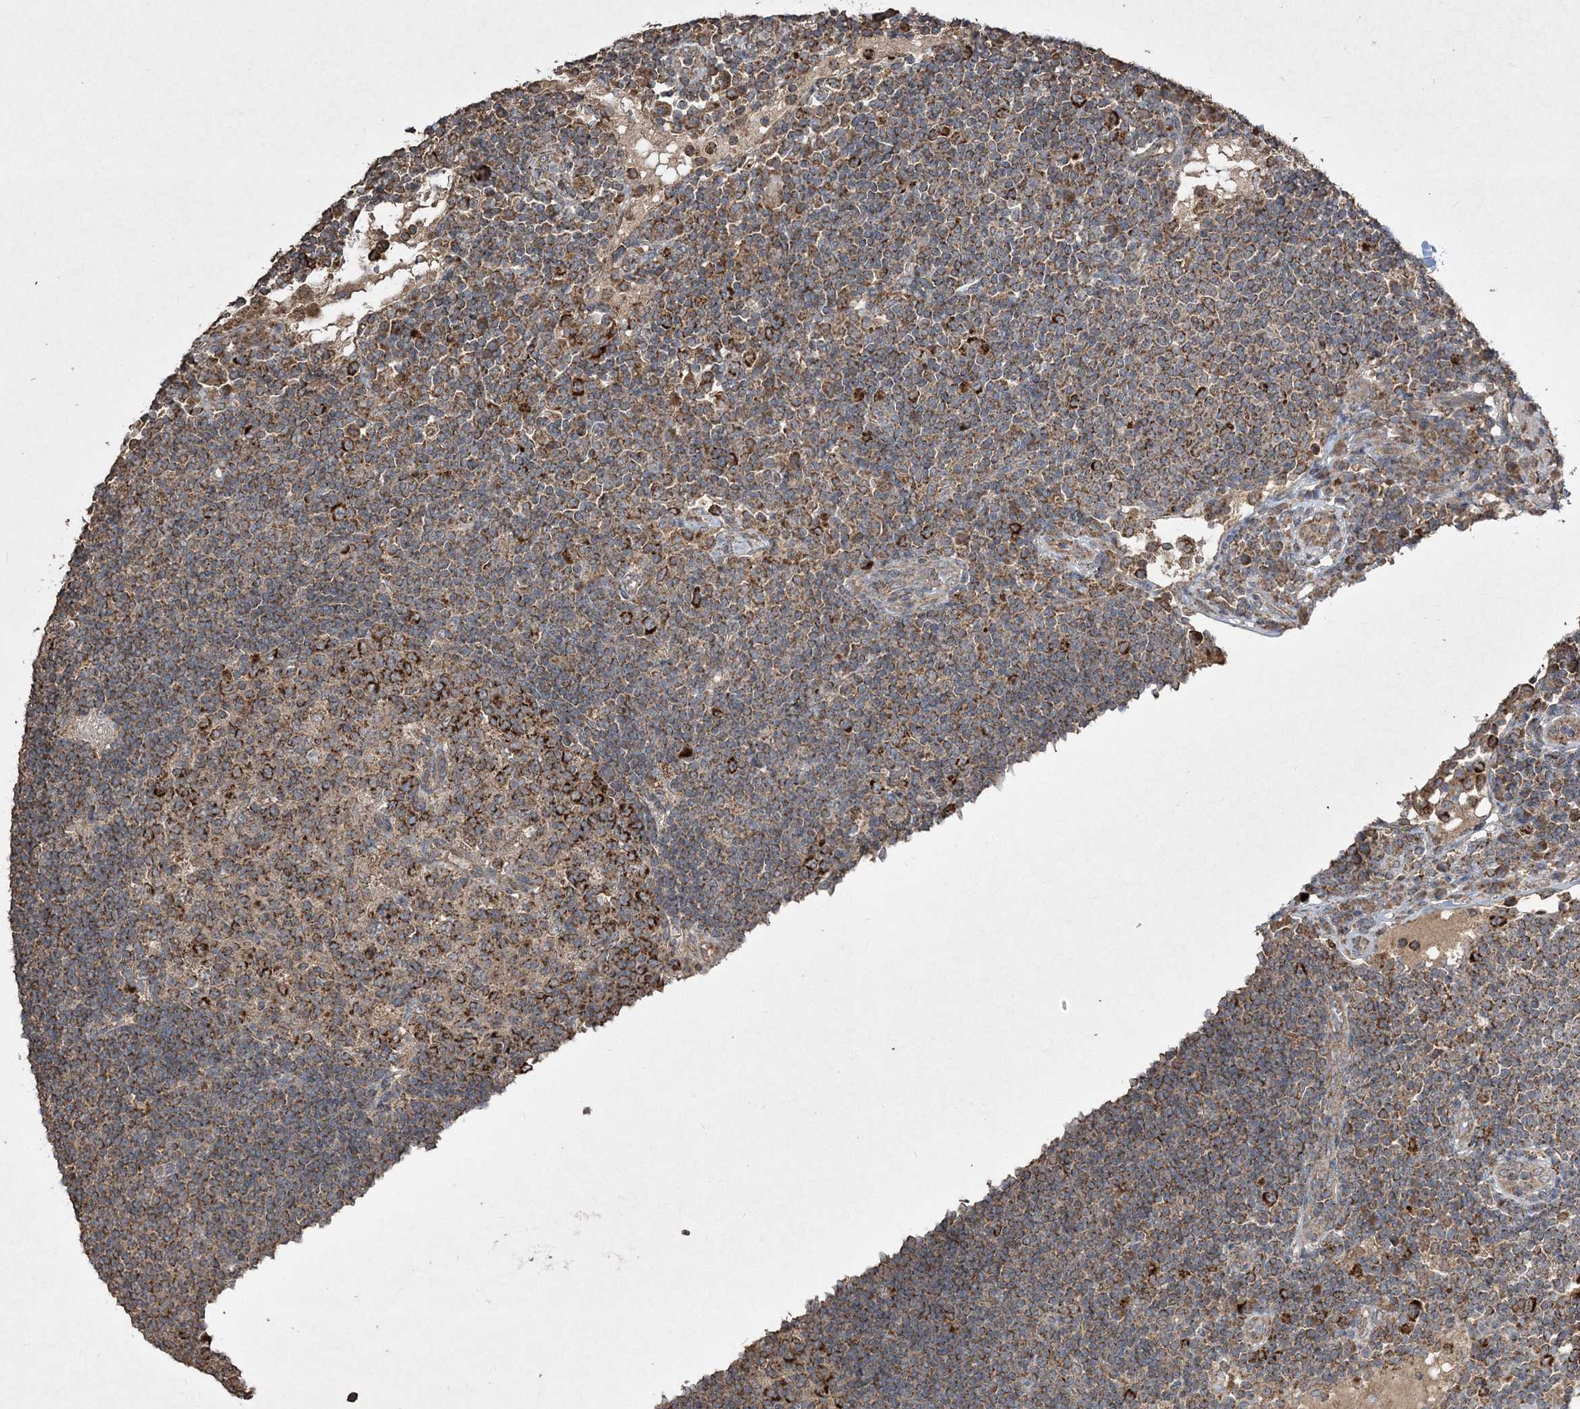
{"staining": {"intensity": "strong", "quantity": "25%-75%", "location": "cytoplasmic/membranous"}, "tissue": "lymph node", "cell_type": "Germinal center cells", "image_type": "normal", "snomed": [{"axis": "morphology", "description": "Normal tissue, NOS"}, {"axis": "topography", "description": "Lymph node"}], "caption": "DAB (3,3'-diaminobenzidine) immunohistochemical staining of benign lymph node displays strong cytoplasmic/membranous protein staining in approximately 25%-75% of germinal center cells.", "gene": "GRSF1", "patient": {"sex": "female", "age": 53}}